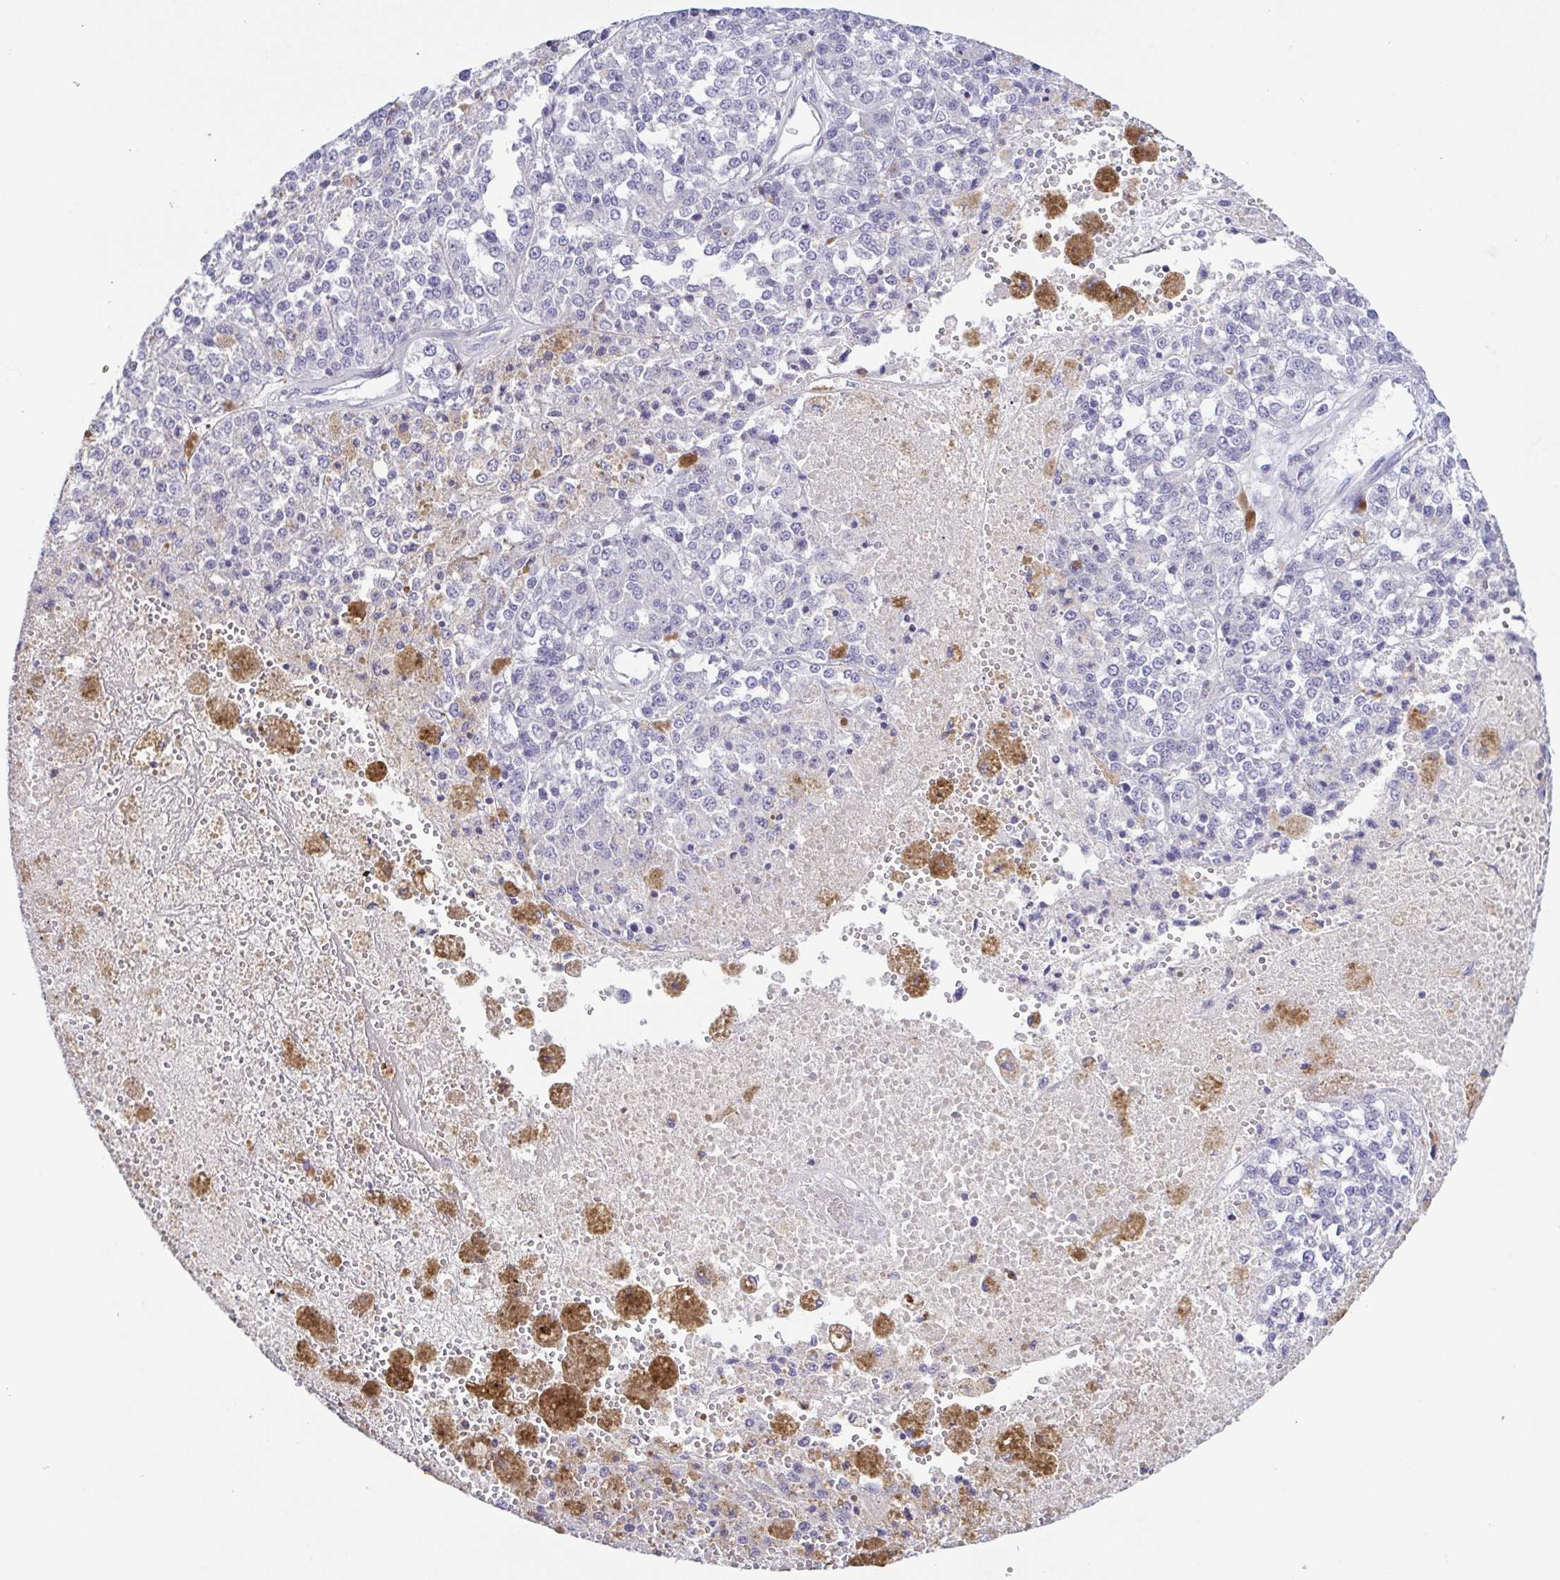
{"staining": {"intensity": "negative", "quantity": "none", "location": "none"}, "tissue": "melanoma", "cell_type": "Tumor cells", "image_type": "cancer", "snomed": [{"axis": "morphology", "description": "Malignant melanoma, Metastatic site"}, {"axis": "topography", "description": "Lymph node"}], "caption": "Immunohistochemical staining of human malignant melanoma (metastatic site) exhibits no significant expression in tumor cells. (Stains: DAB IHC with hematoxylin counter stain, Microscopy: brightfield microscopy at high magnification).", "gene": "PGLYRP1", "patient": {"sex": "female", "age": 64}}